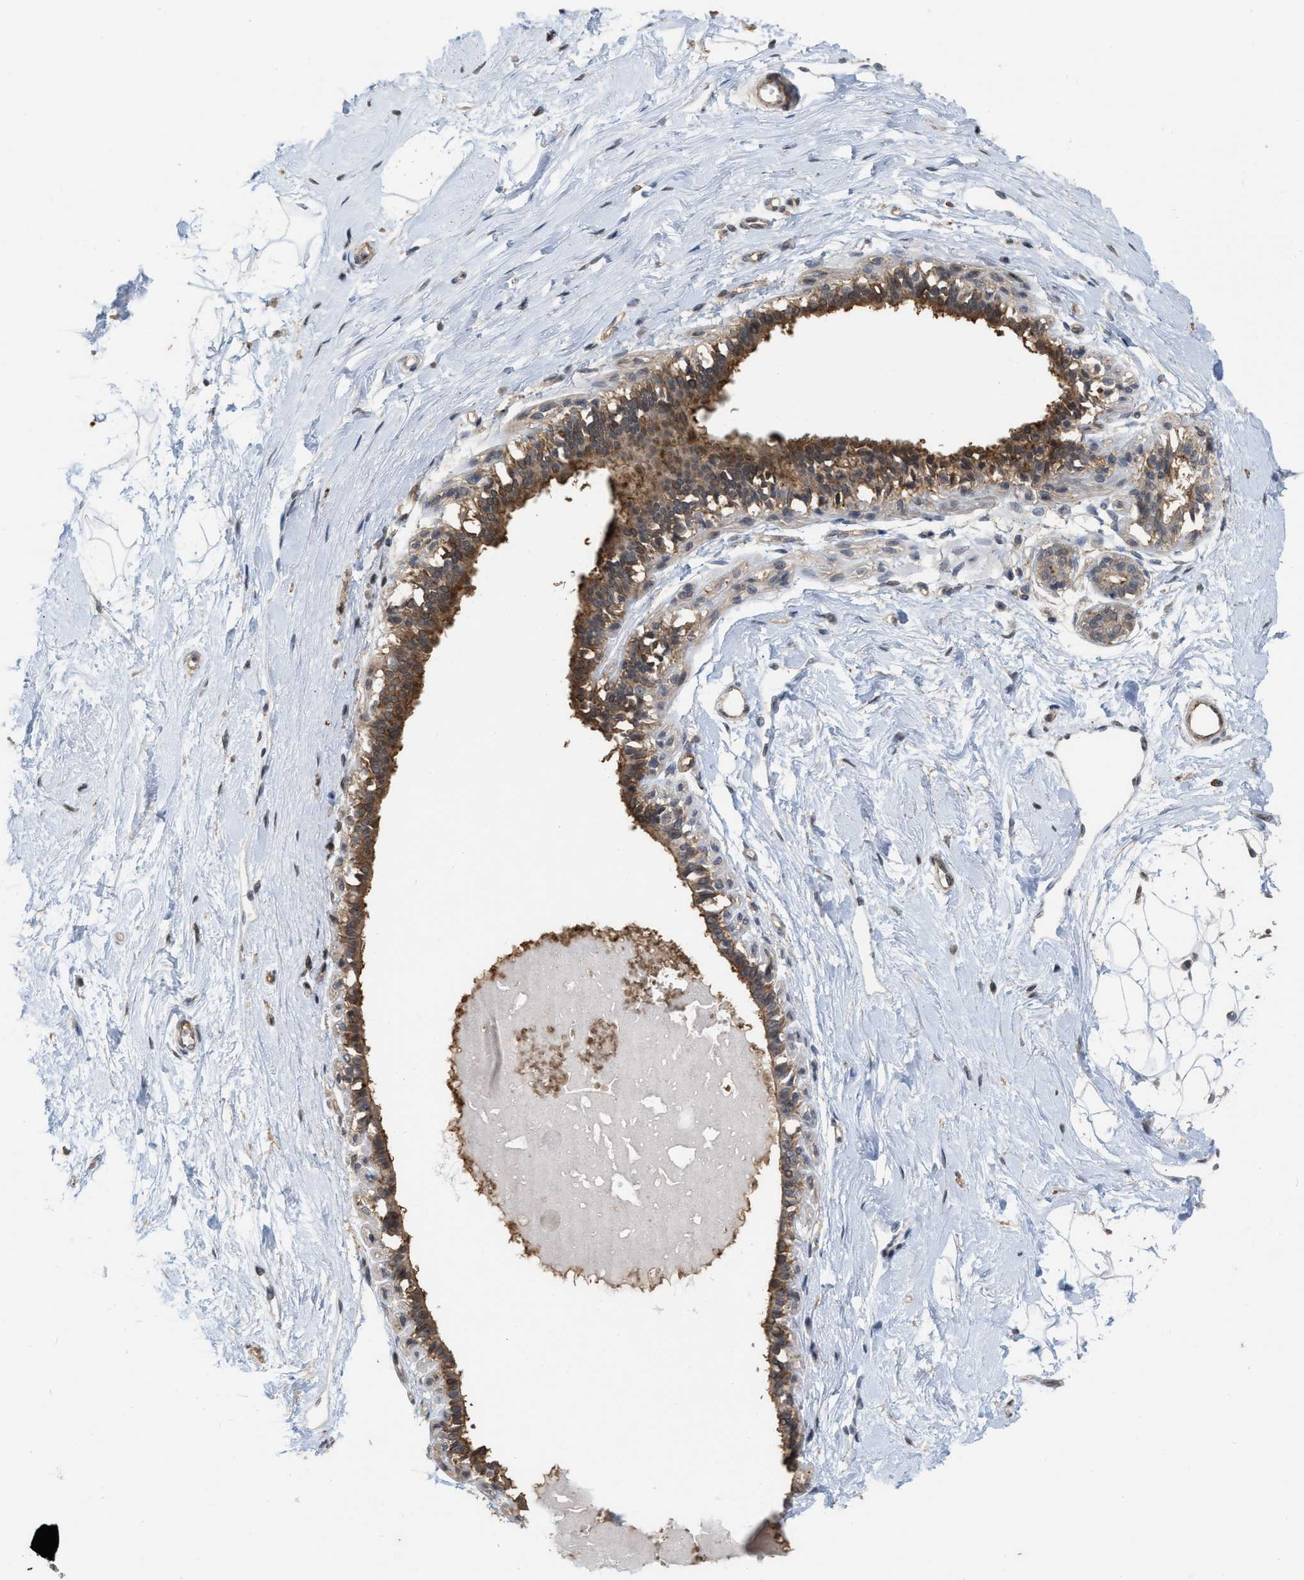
{"staining": {"intensity": "weak", "quantity": ">75%", "location": "cytoplasmic/membranous"}, "tissue": "breast", "cell_type": "Adipocytes", "image_type": "normal", "snomed": [{"axis": "morphology", "description": "Normal tissue, NOS"}, {"axis": "topography", "description": "Breast"}], "caption": "DAB immunohistochemical staining of benign human breast demonstrates weak cytoplasmic/membranous protein expression in approximately >75% of adipocytes. (Brightfield microscopy of DAB IHC at high magnification).", "gene": "BAIAP2L1", "patient": {"sex": "female", "age": 45}}